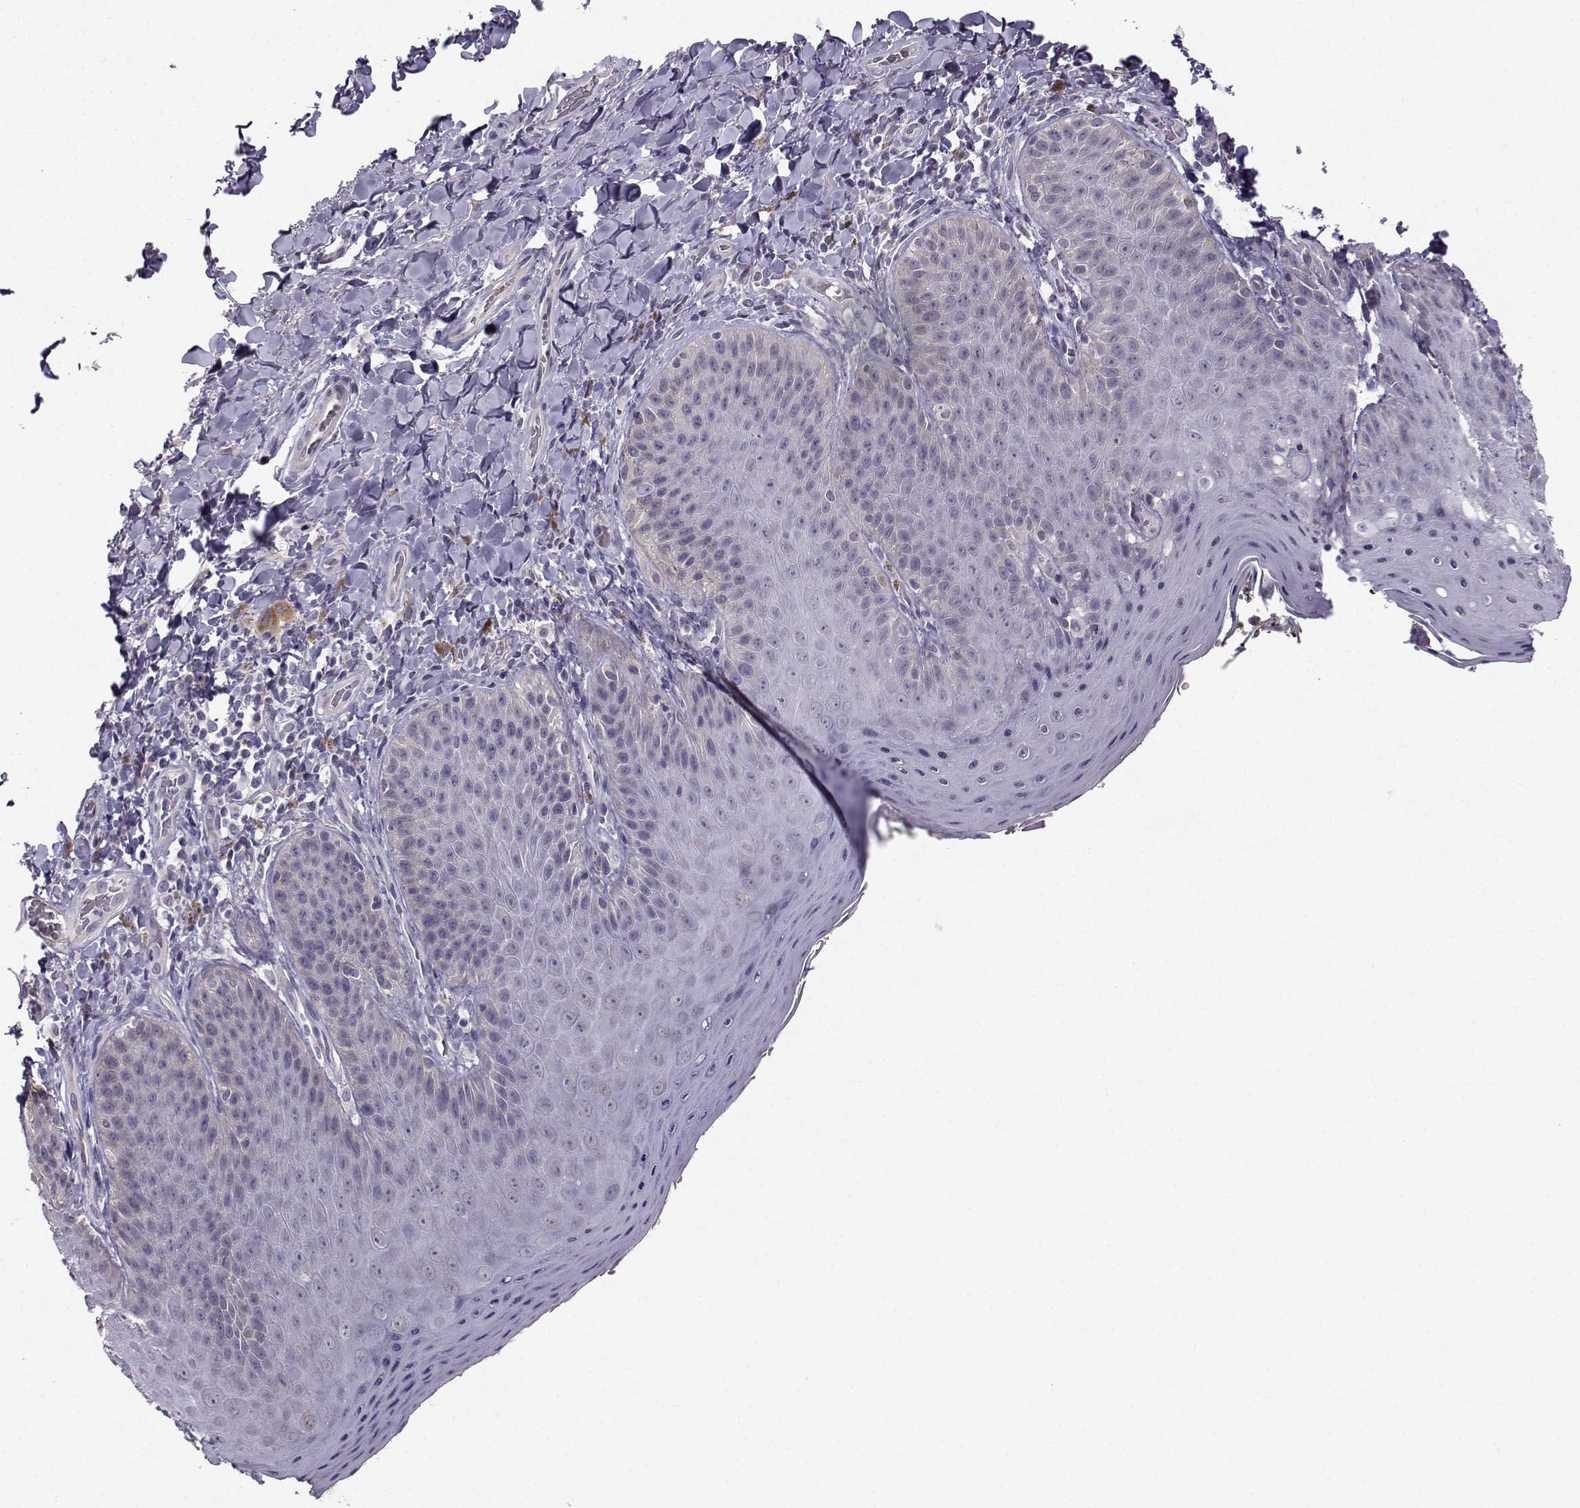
{"staining": {"intensity": "negative", "quantity": "none", "location": "none"}, "tissue": "skin", "cell_type": "Epidermal cells", "image_type": "normal", "snomed": [{"axis": "morphology", "description": "Normal tissue, NOS"}, {"axis": "topography", "description": "Anal"}], "caption": "Skin stained for a protein using immunohistochemistry (IHC) exhibits no positivity epidermal cells.", "gene": "TSPYL5", "patient": {"sex": "male", "age": 53}}